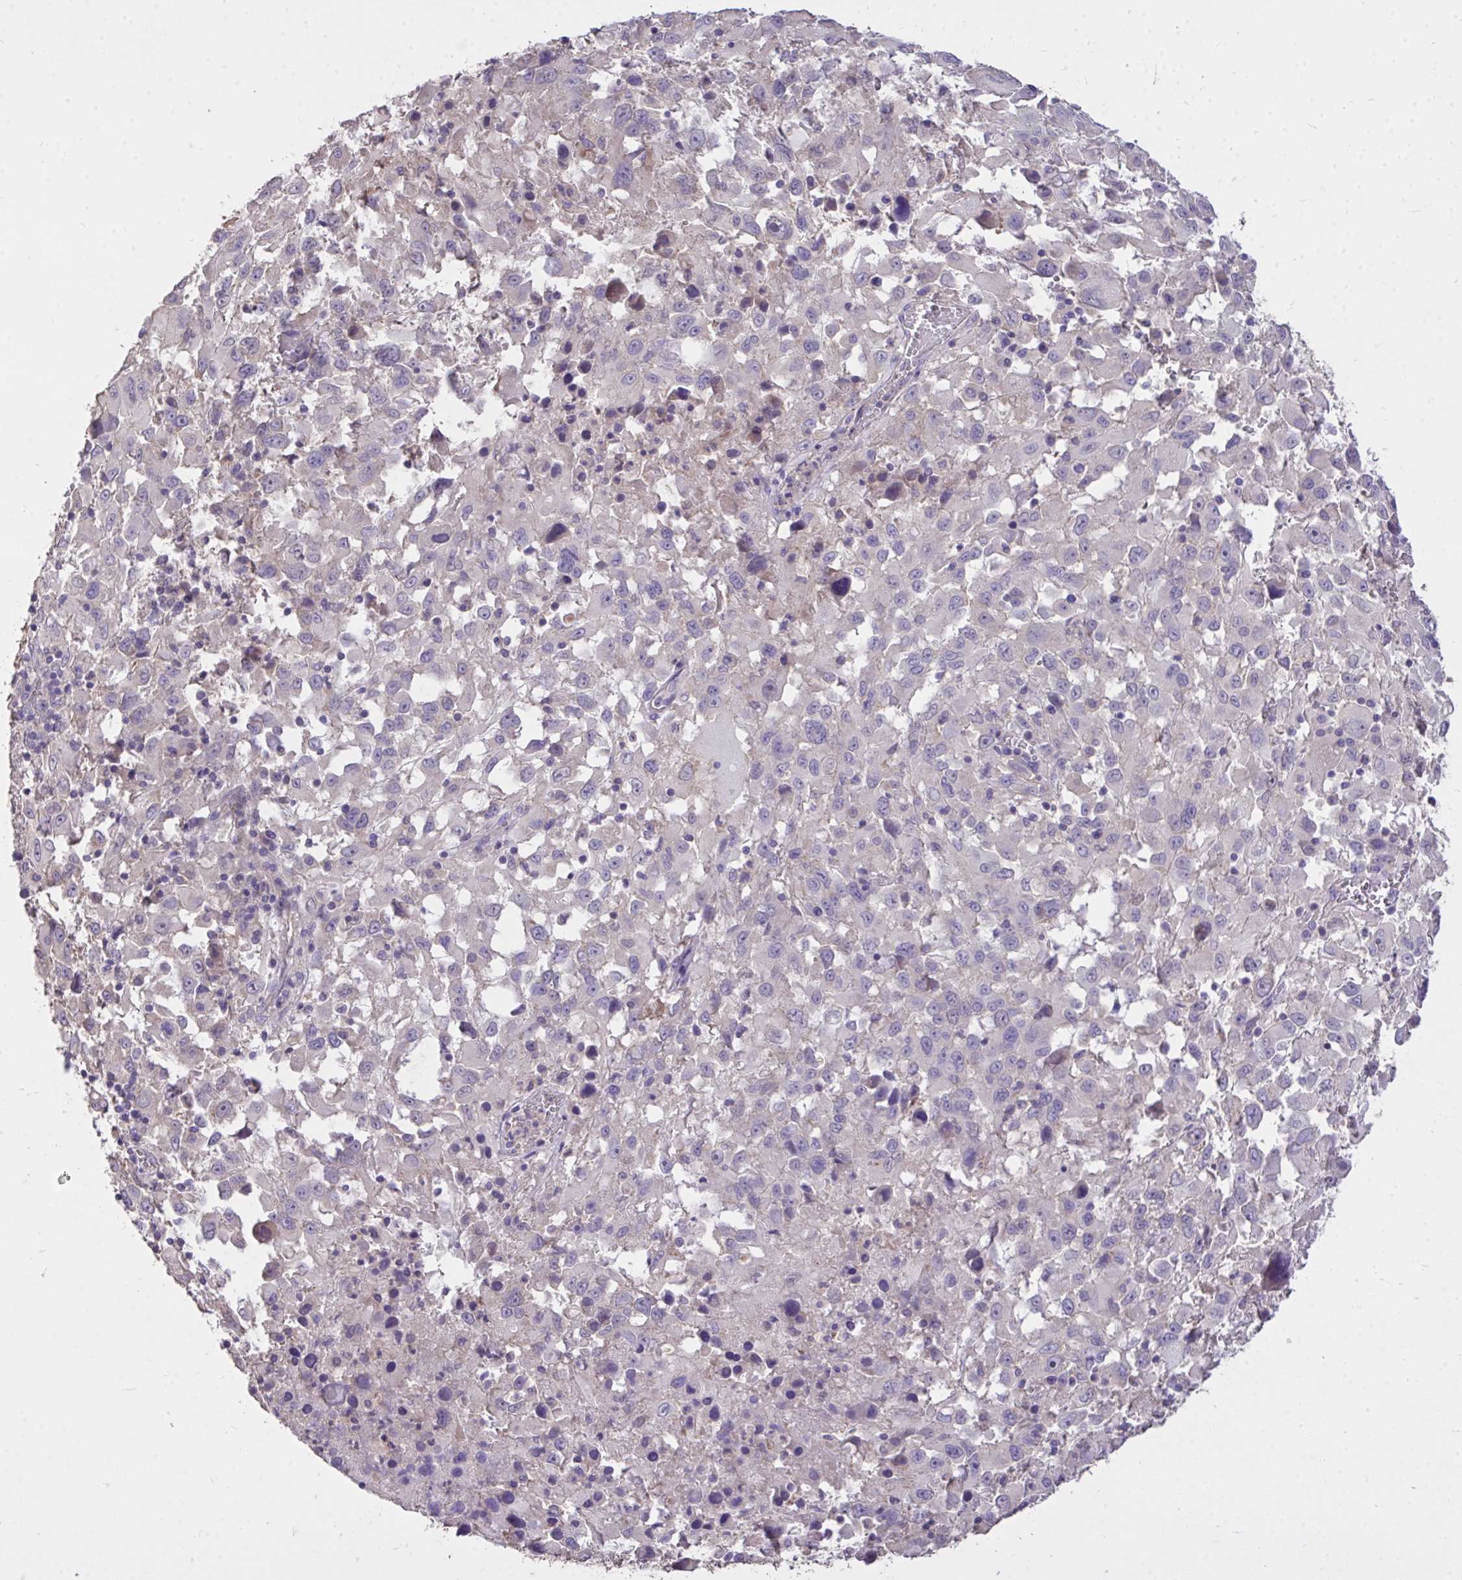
{"staining": {"intensity": "negative", "quantity": "none", "location": "none"}, "tissue": "melanoma", "cell_type": "Tumor cells", "image_type": "cancer", "snomed": [{"axis": "morphology", "description": "Malignant melanoma, Metastatic site"}, {"axis": "topography", "description": "Soft tissue"}], "caption": "The histopathology image reveals no significant expression in tumor cells of melanoma.", "gene": "MPC2", "patient": {"sex": "male", "age": 50}}